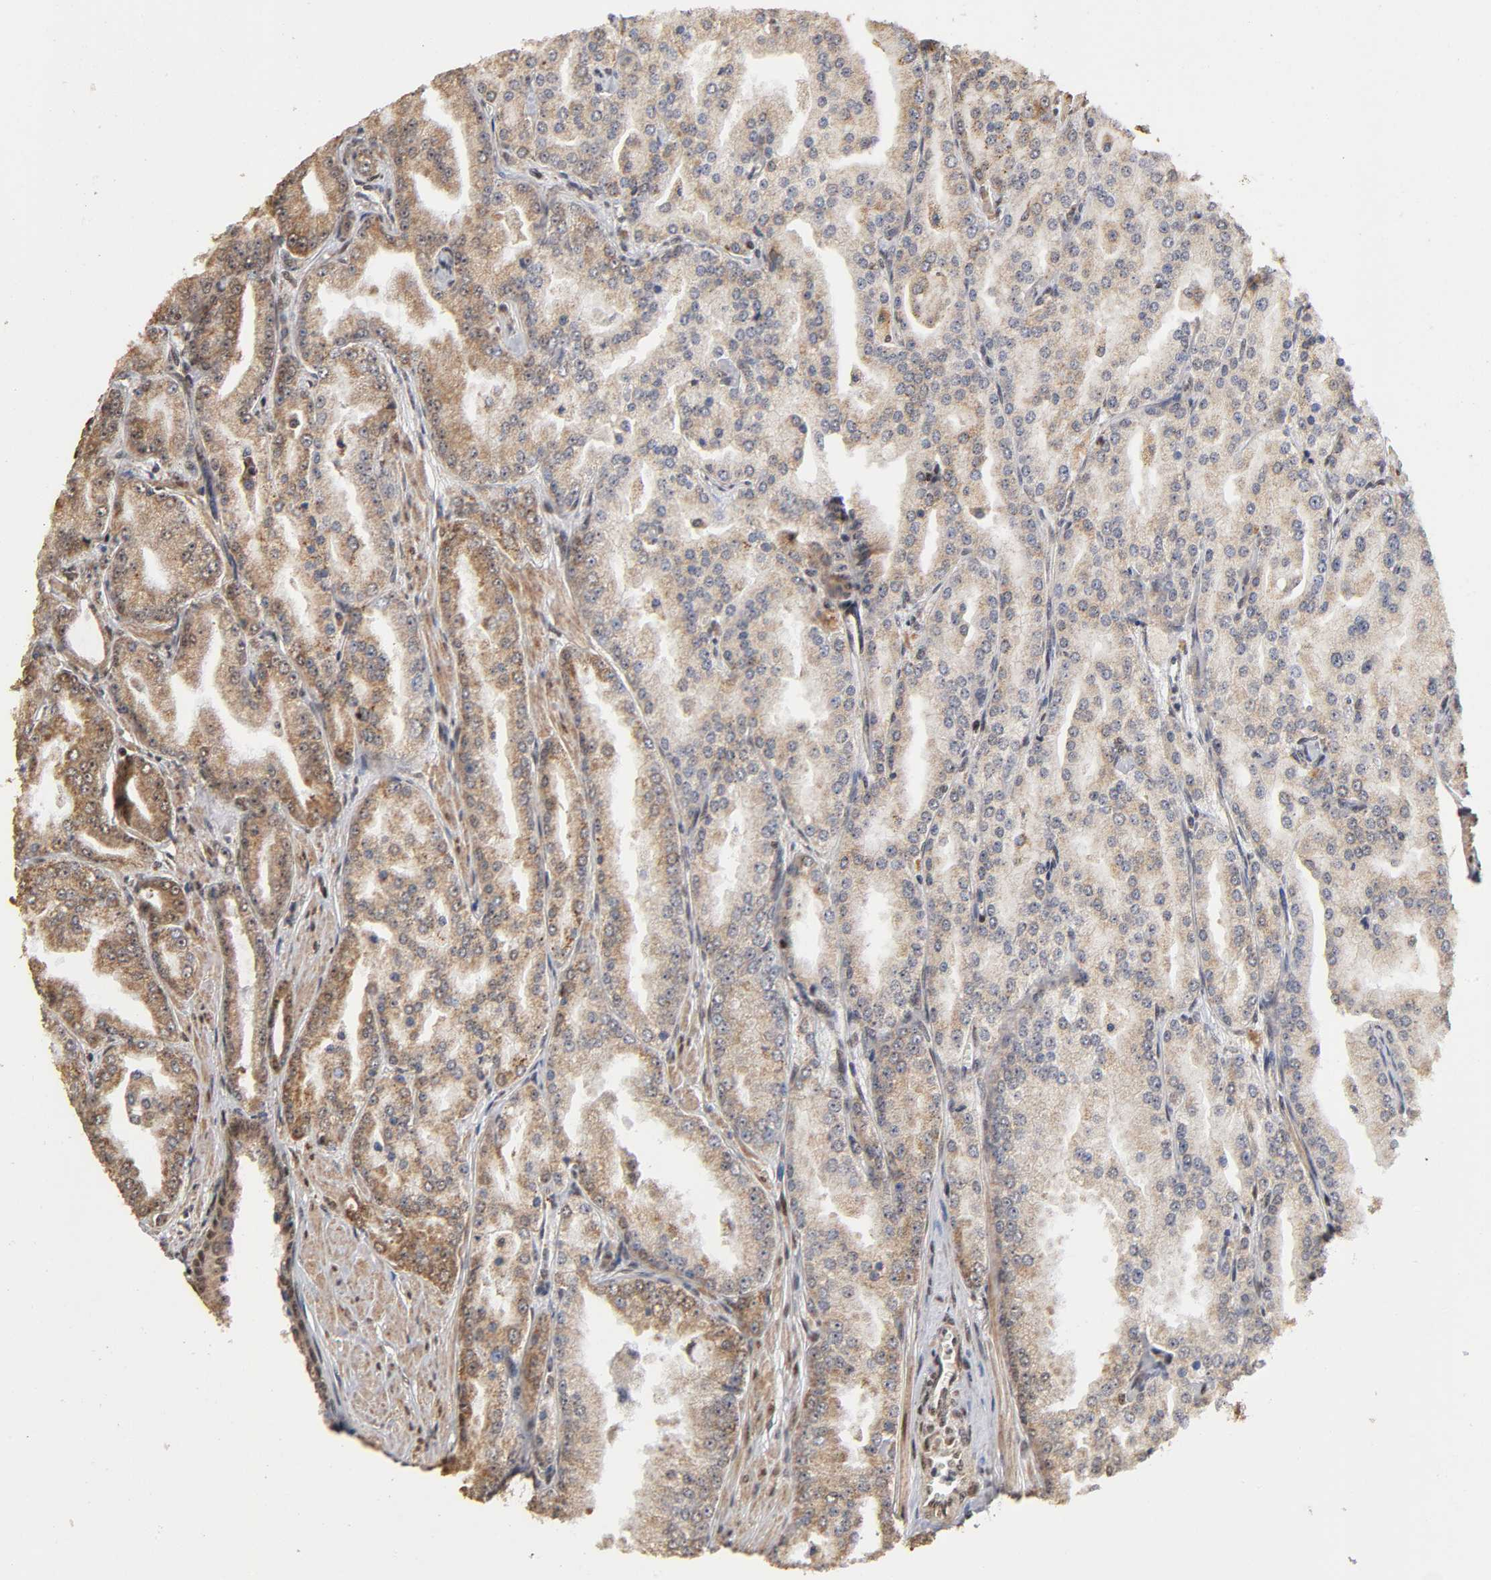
{"staining": {"intensity": "moderate", "quantity": "25%-75%", "location": "cytoplasmic/membranous"}, "tissue": "prostate cancer", "cell_type": "Tumor cells", "image_type": "cancer", "snomed": [{"axis": "morphology", "description": "Adenocarcinoma, High grade"}, {"axis": "topography", "description": "Prostate"}], "caption": "Tumor cells display medium levels of moderate cytoplasmic/membranous staining in about 25%-75% of cells in adenocarcinoma (high-grade) (prostate). Immunohistochemistry (ihc) stains the protein in brown and the nuclei are stained blue.", "gene": "RNF122", "patient": {"sex": "male", "age": 61}}